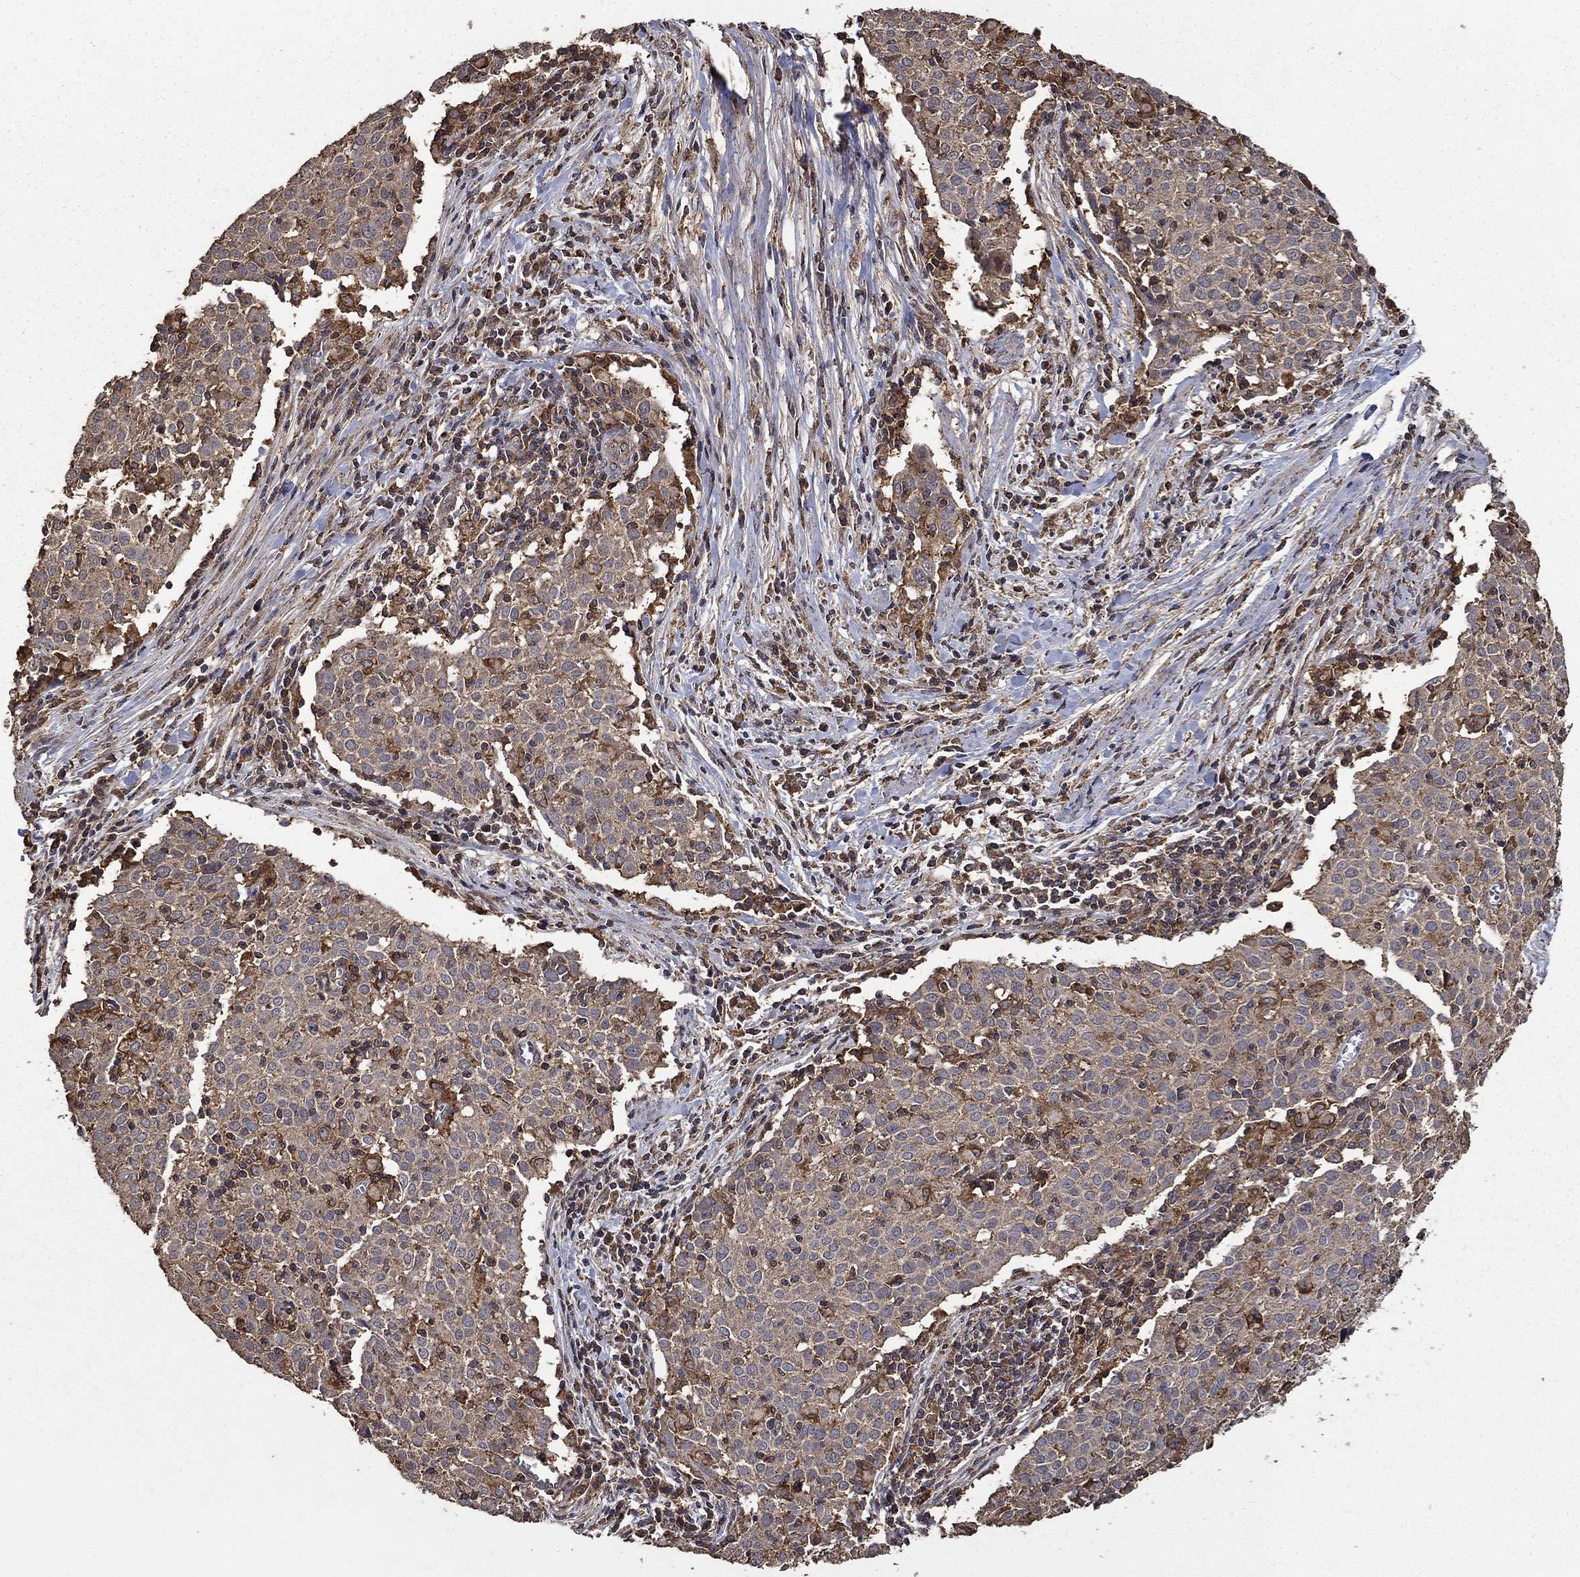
{"staining": {"intensity": "moderate", "quantity": "<25%", "location": "cytoplasmic/membranous"}, "tissue": "cervical cancer", "cell_type": "Tumor cells", "image_type": "cancer", "snomed": [{"axis": "morphology", "description": "Squamous cell carcinoma, NOS"}, {"axis": "topography", "description": "Cervix"}], "caption": "Protein expression analysis of human cervical cancer reveals moderate cytoplasmic/membranous positivity in approximately <25% of tumor cells. (Brightfield microscopy of DAB IHC at high magnification).", "gene": "IFRD1", "patient": {"sex": "female", "age": 39}}